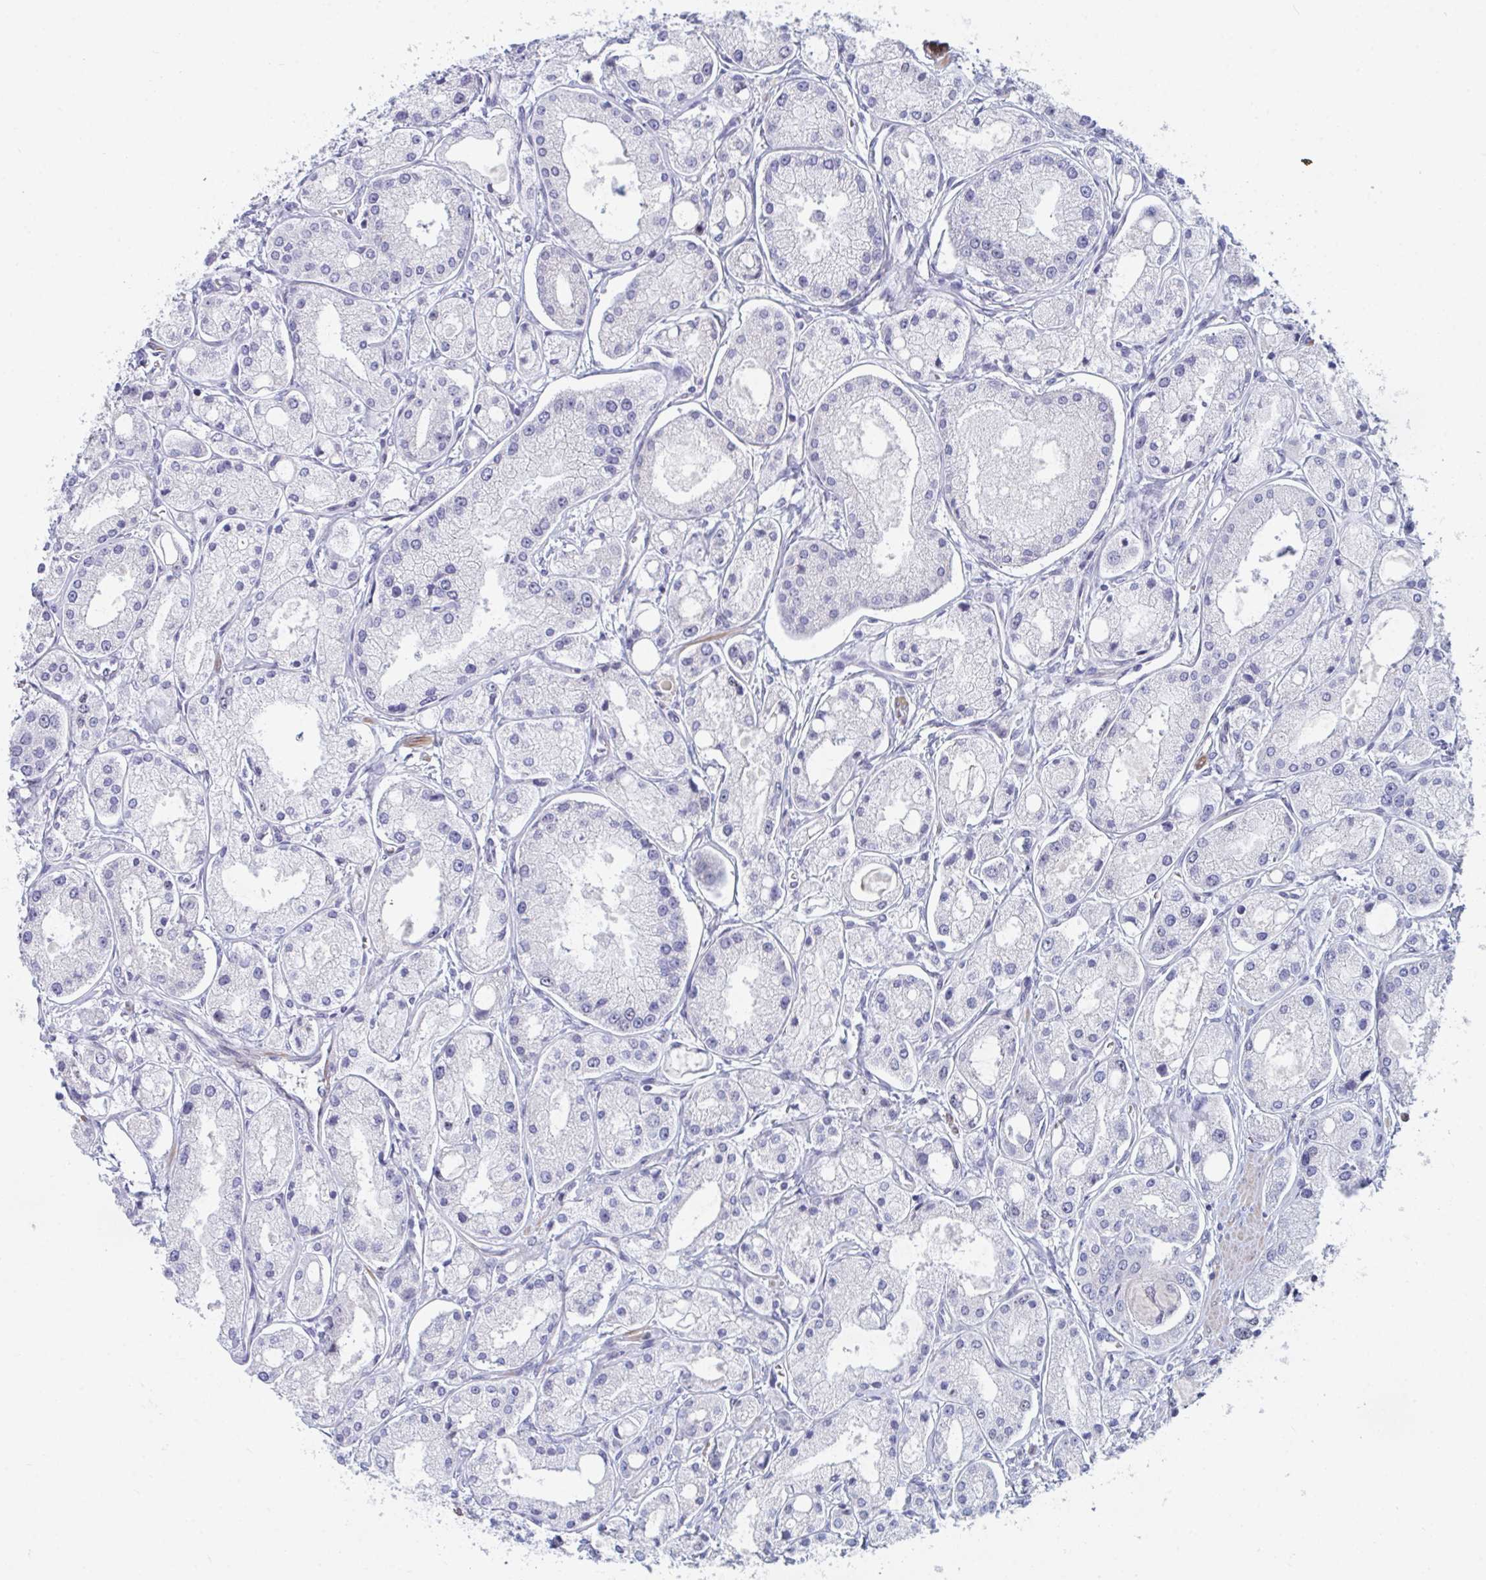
{"staining": {"intensity": "negative", "quantity": "none", "location": "none"}, "tissue": "prostate cancer", "cell_type": "Tumor cells", "image_type": "cancer", "snomed": [{"axis": "morphology", "description": "Adenocarcinoma, High grade"}, {"axis": "topography", "description": "Prostate"}], "caption": "This is an immunohistochemistry (IHC) micrograph of prostate cancer (adenocarcinoma (high-grade)). There is no staining in tumor cells.", "gene": "CENPT", "patient": {"sex": "male", "age": 66}}